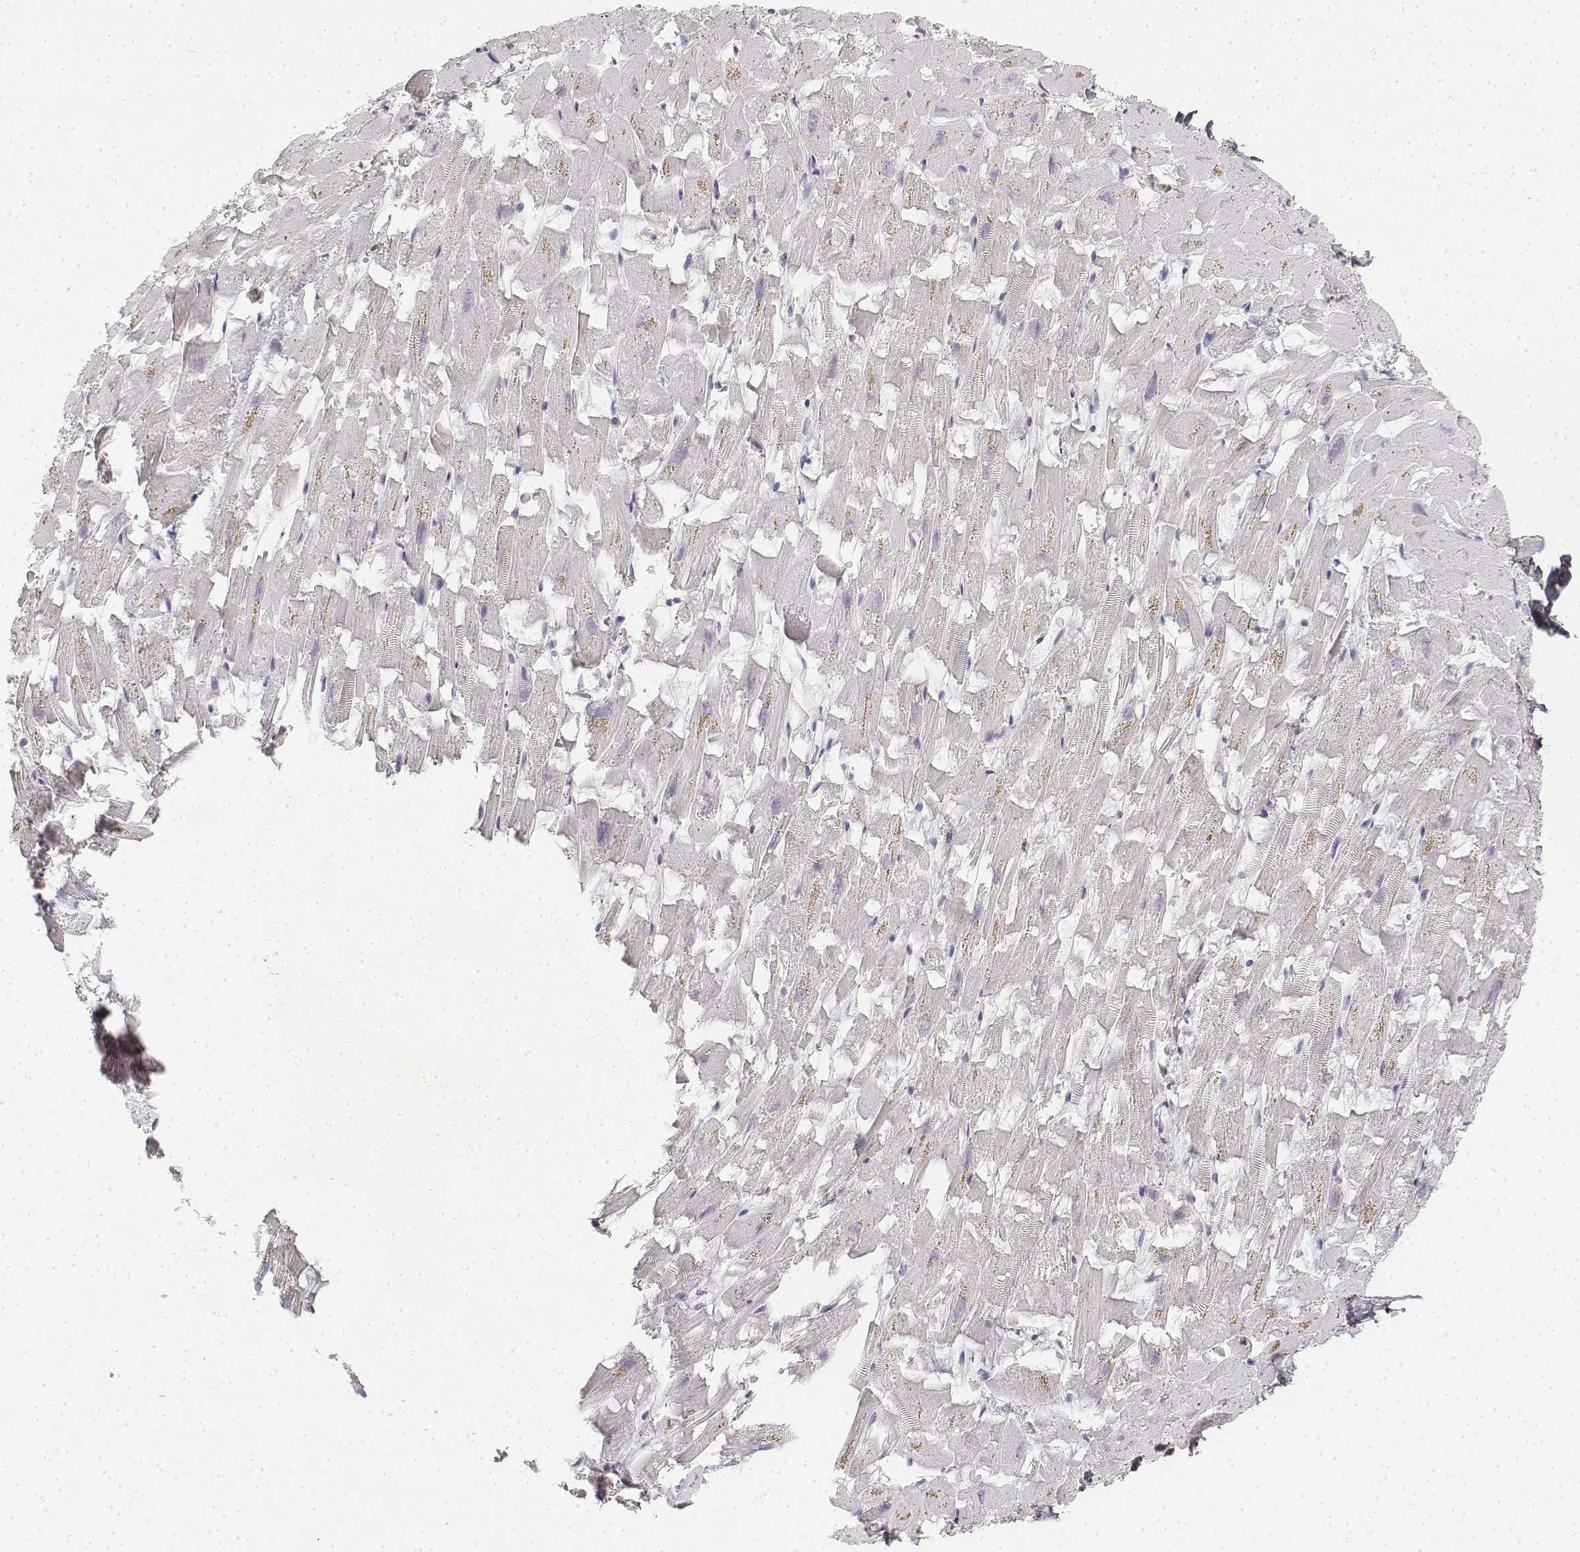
{"staining": {"intensity": "negative", "quantity": "none", "location": "none"}, "tissue": "heart muscle", "cell_type": "Cardiomyocytes", "image_type": "normal", "snomed": [{"axis": "morphology", "description": "Normal tissue, NOS"}, {"axis": "topography", "description": "Heart"}], "caption": "Image shows no protein expression in cardiomyocytes of benign heart muscle. (DAB IHC with hematoxylin counter stain).", "gene": "KRT84", "patient": {"sex": "female", "age": 64}}